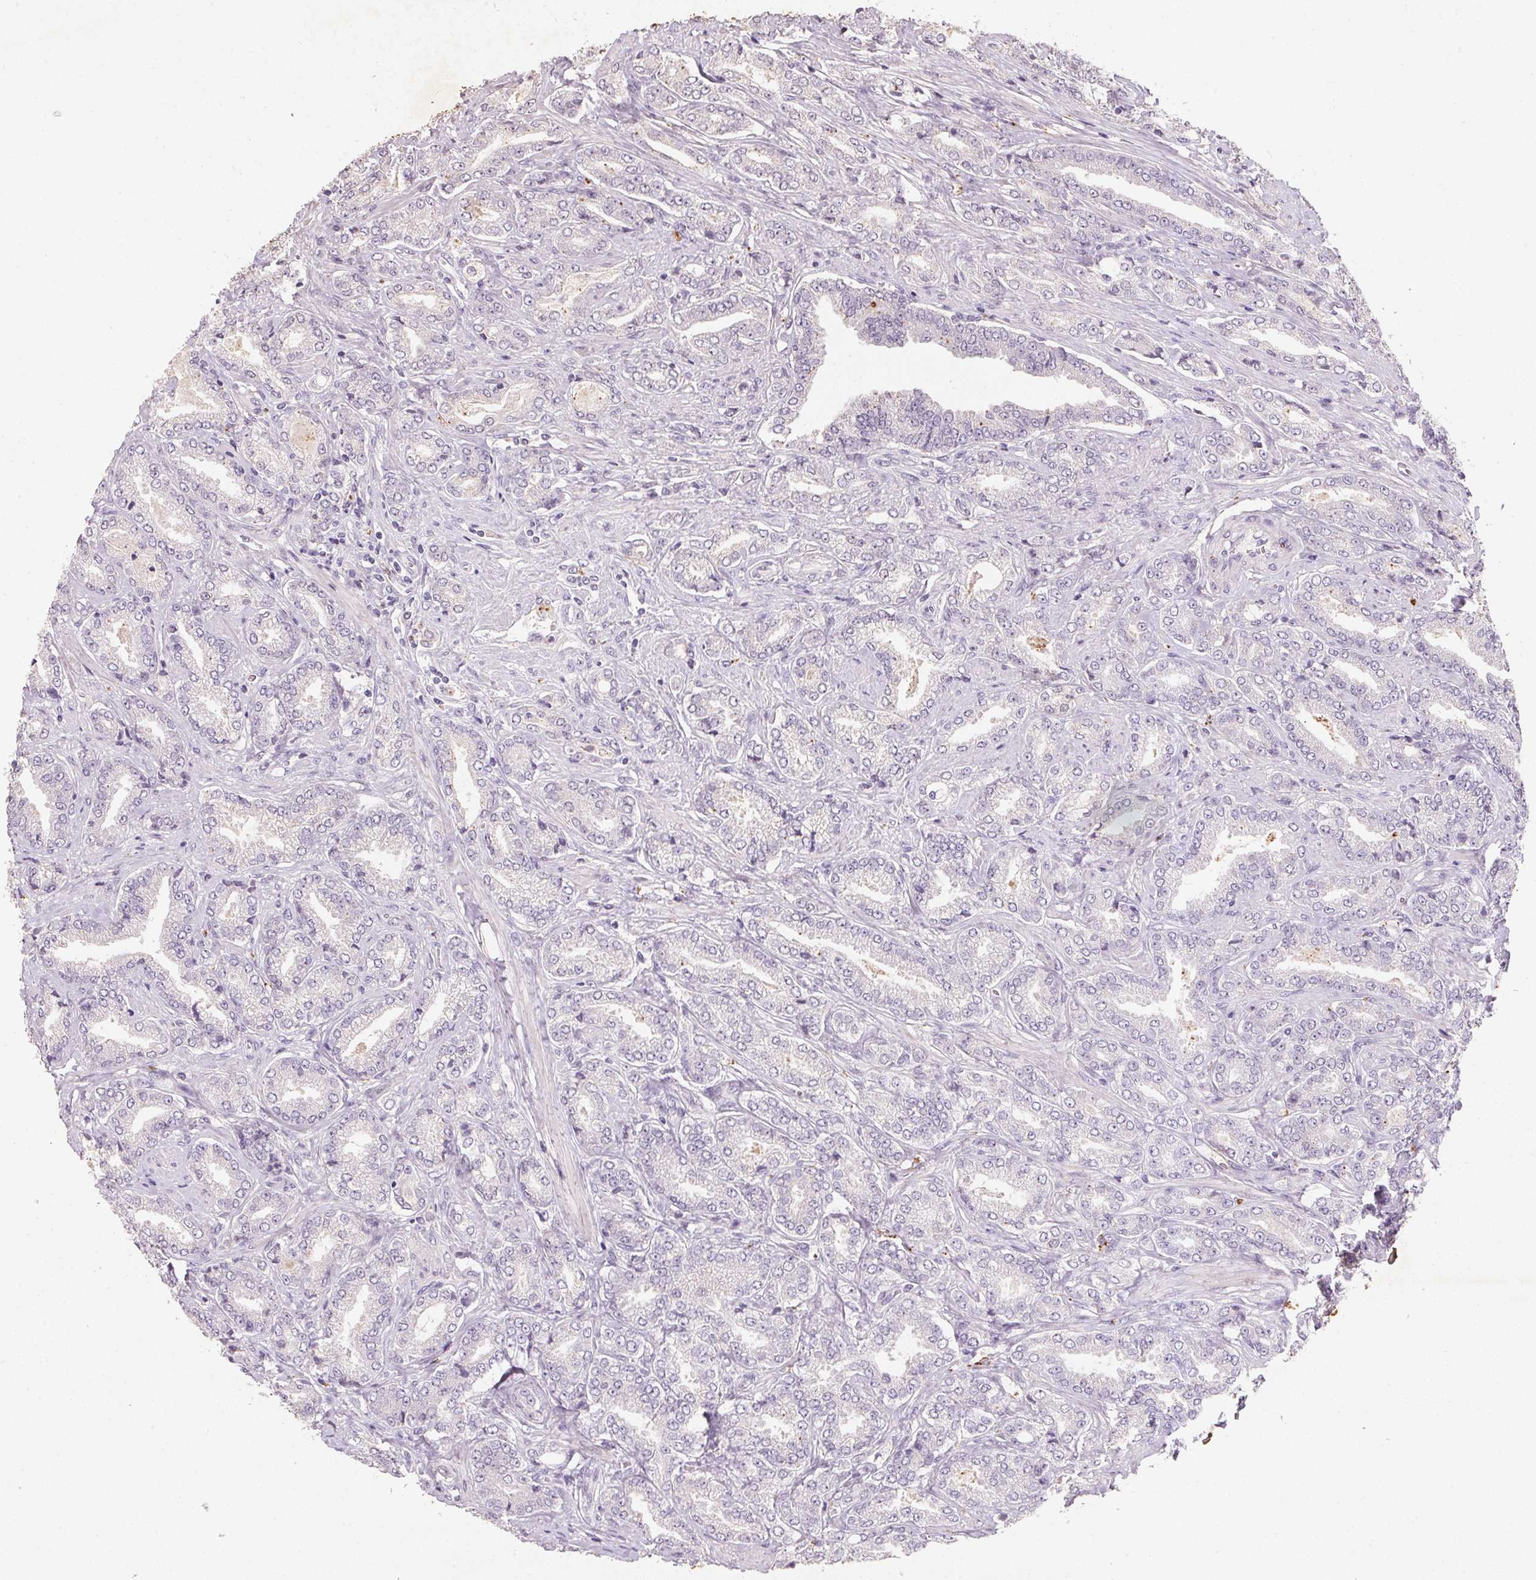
{"staining": {"intensity": "negative", "quantity": "none", "location": "none"}, "tissue": "prostate cancer", "cell_type": "Tumor cells", "image_type": "cancer", "snomed": [{"axis": "morphology", "description": "Adenocarcinoma, NOS"}, {"axis": "topography", "description": "Prostate"}], "caption": "This is an IHC photomicrograph of human prostate cancer. There is no positivity in tumor cells.", "gene": "CXCL5", "patient": {"sex": "male", "age": 64}}